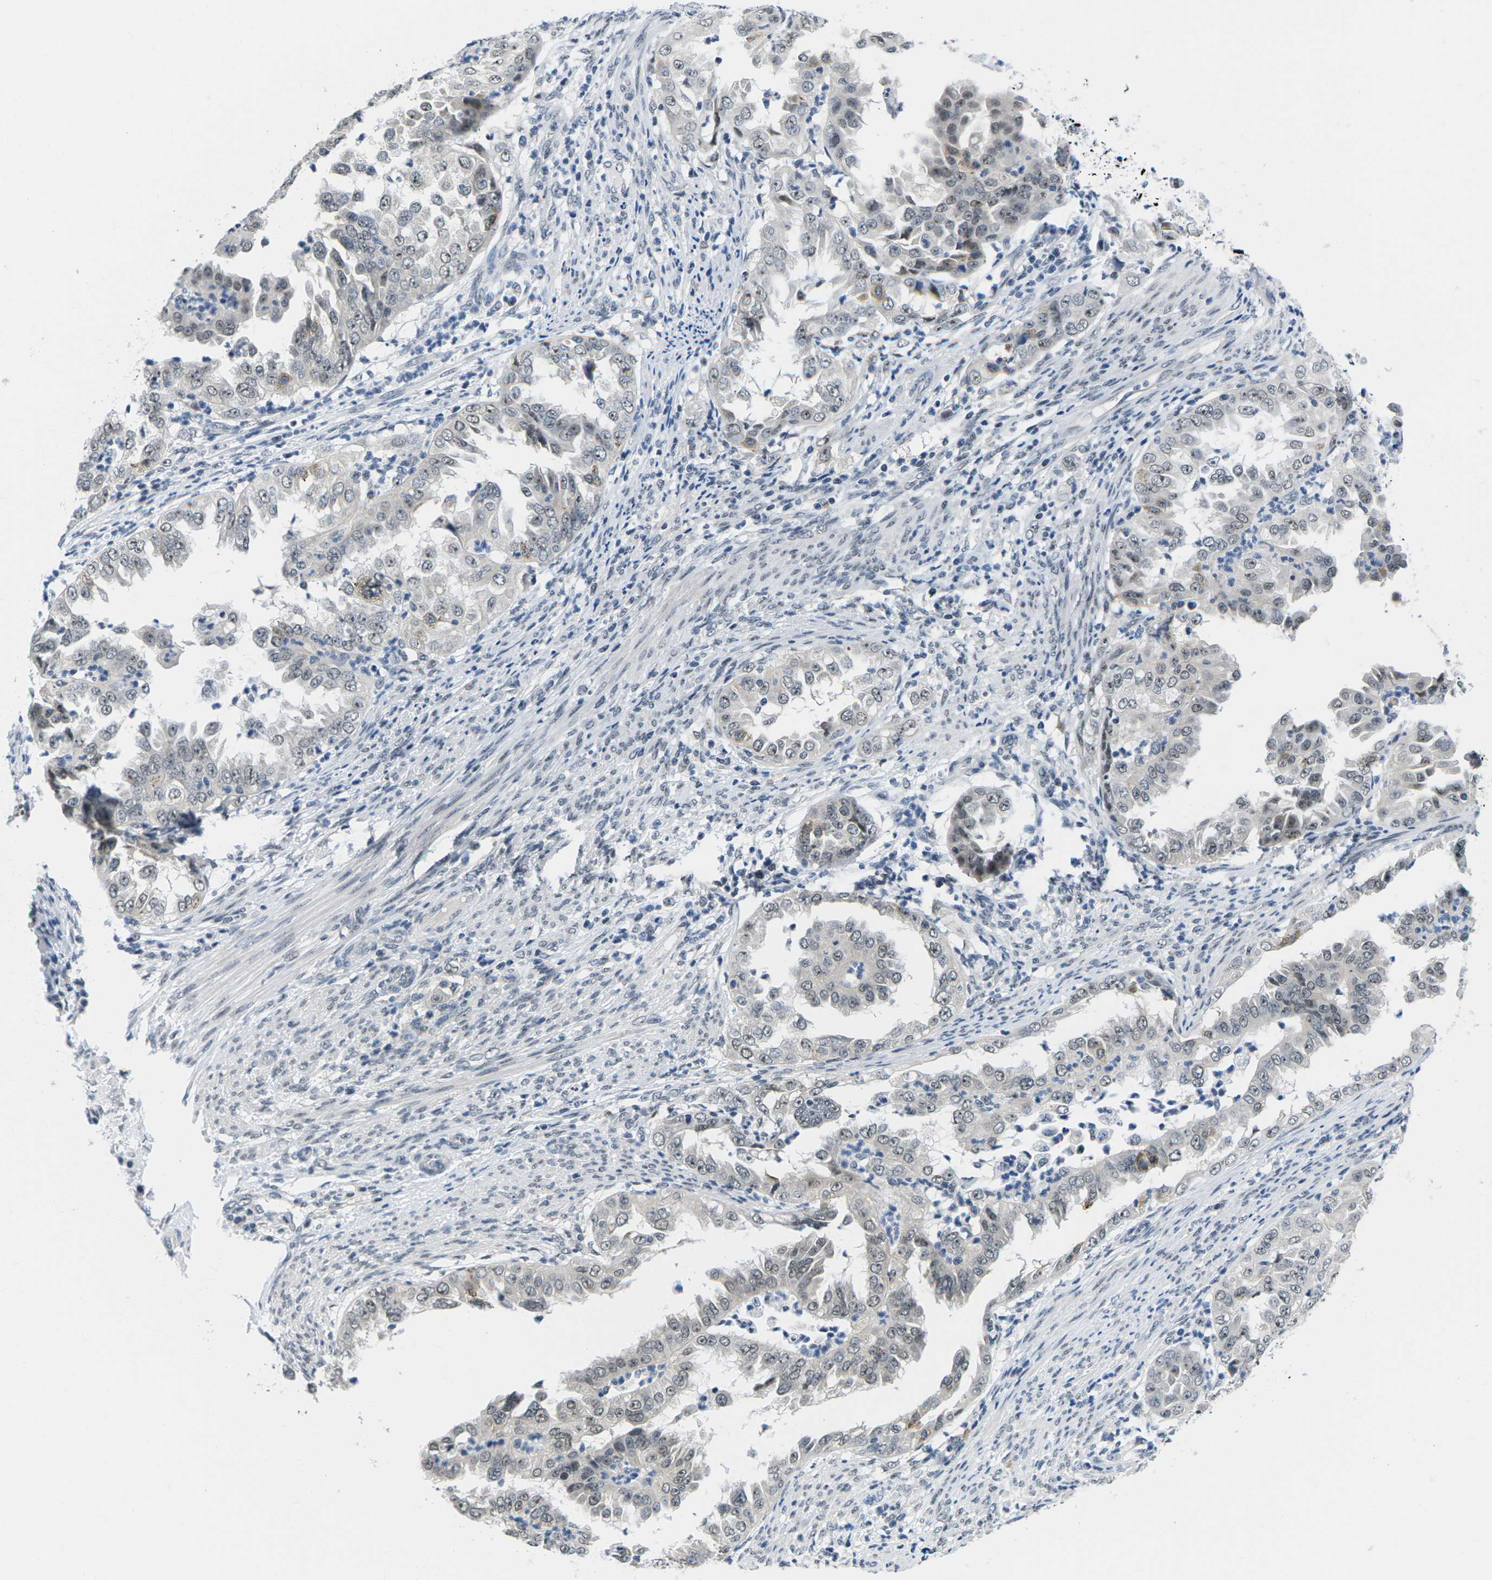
{"staining": {"intensity": "weak", "quantity": "25%-75%", "location": "nuclear"}, "tissue": "endometrial cancer", "cell_type": "Tumor cells", "image_type": "cancer", "snomed": [{"axis": "morphology", "description": "Adenocarcinoma, NOS"}, {"axis": "topography", "description": "Endometrium"}], "caption": "Protein expression analysis of human endometrial cancer (adenocarcinoma) reveals weak nuclear expression in about 25%-75% of tumor cells. (brown staining indicates protein expression, while blue staining denotes nuclei).", "gene": "NSRP1", "patient": {"sex": "female", "age": 85}}